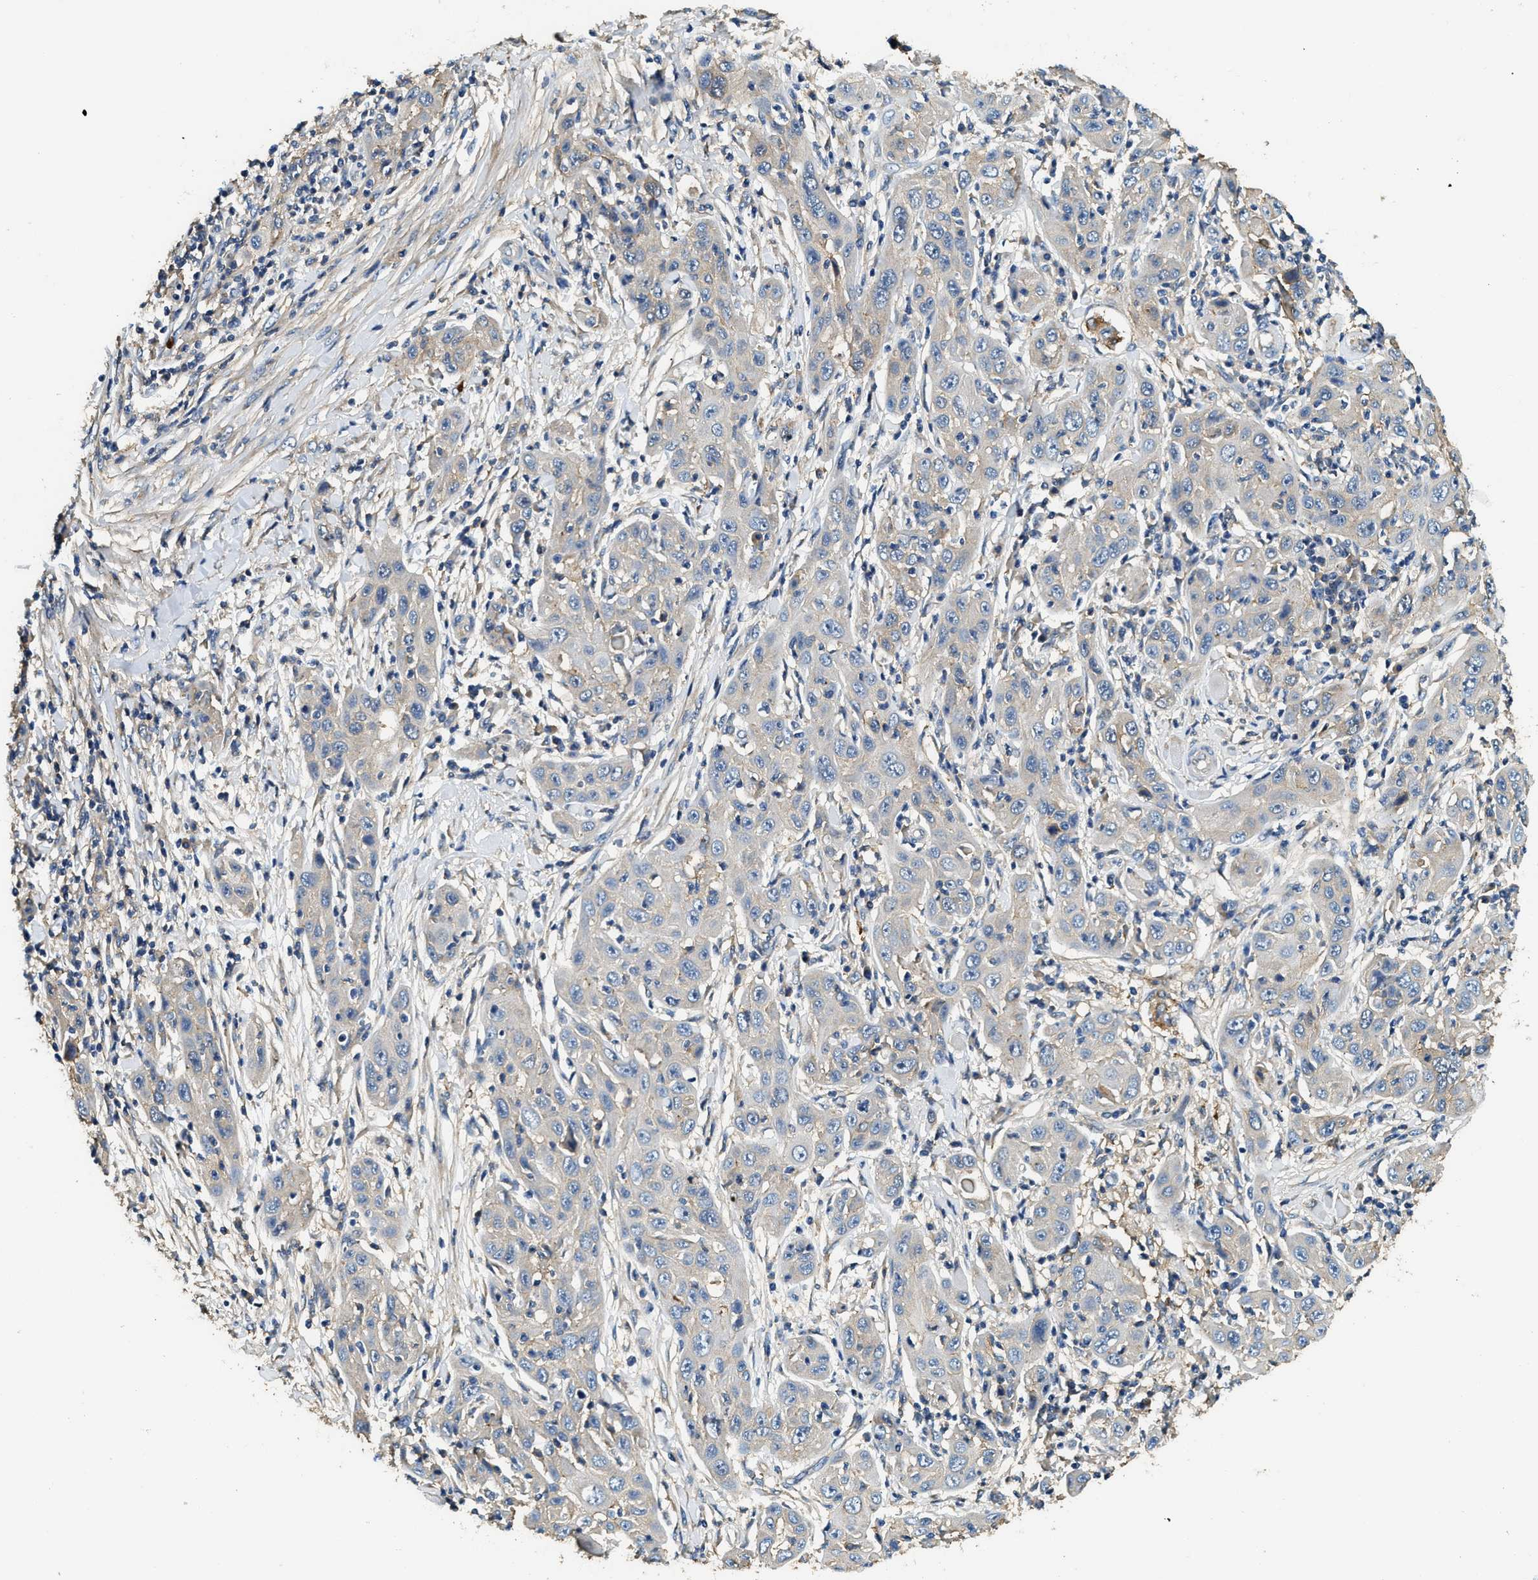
{"staining": {"intensity": "weak", "quantity": "<25%", "location": "cytoplasmic/membranous"}, "tissue": "skin cancer", "cell_type": "Tumor cells", "image_type": "cancer", "snomed": [{"axis": "morphology", "description": "Squamous cell carcinoma, NOS"}, {"axis": "topography", "description": "Skin"}], "caption": "Photomicrograph shows no significant protein positivity in tumor cells of skin squamous cell carcinoma. (DAB (3,3'-diaminobenzidine) immunohistochemistry (IHC) with hematoxylin counter stain).", "gene": "ANXA3", "patient": {"sex": "female", "age": 88}}